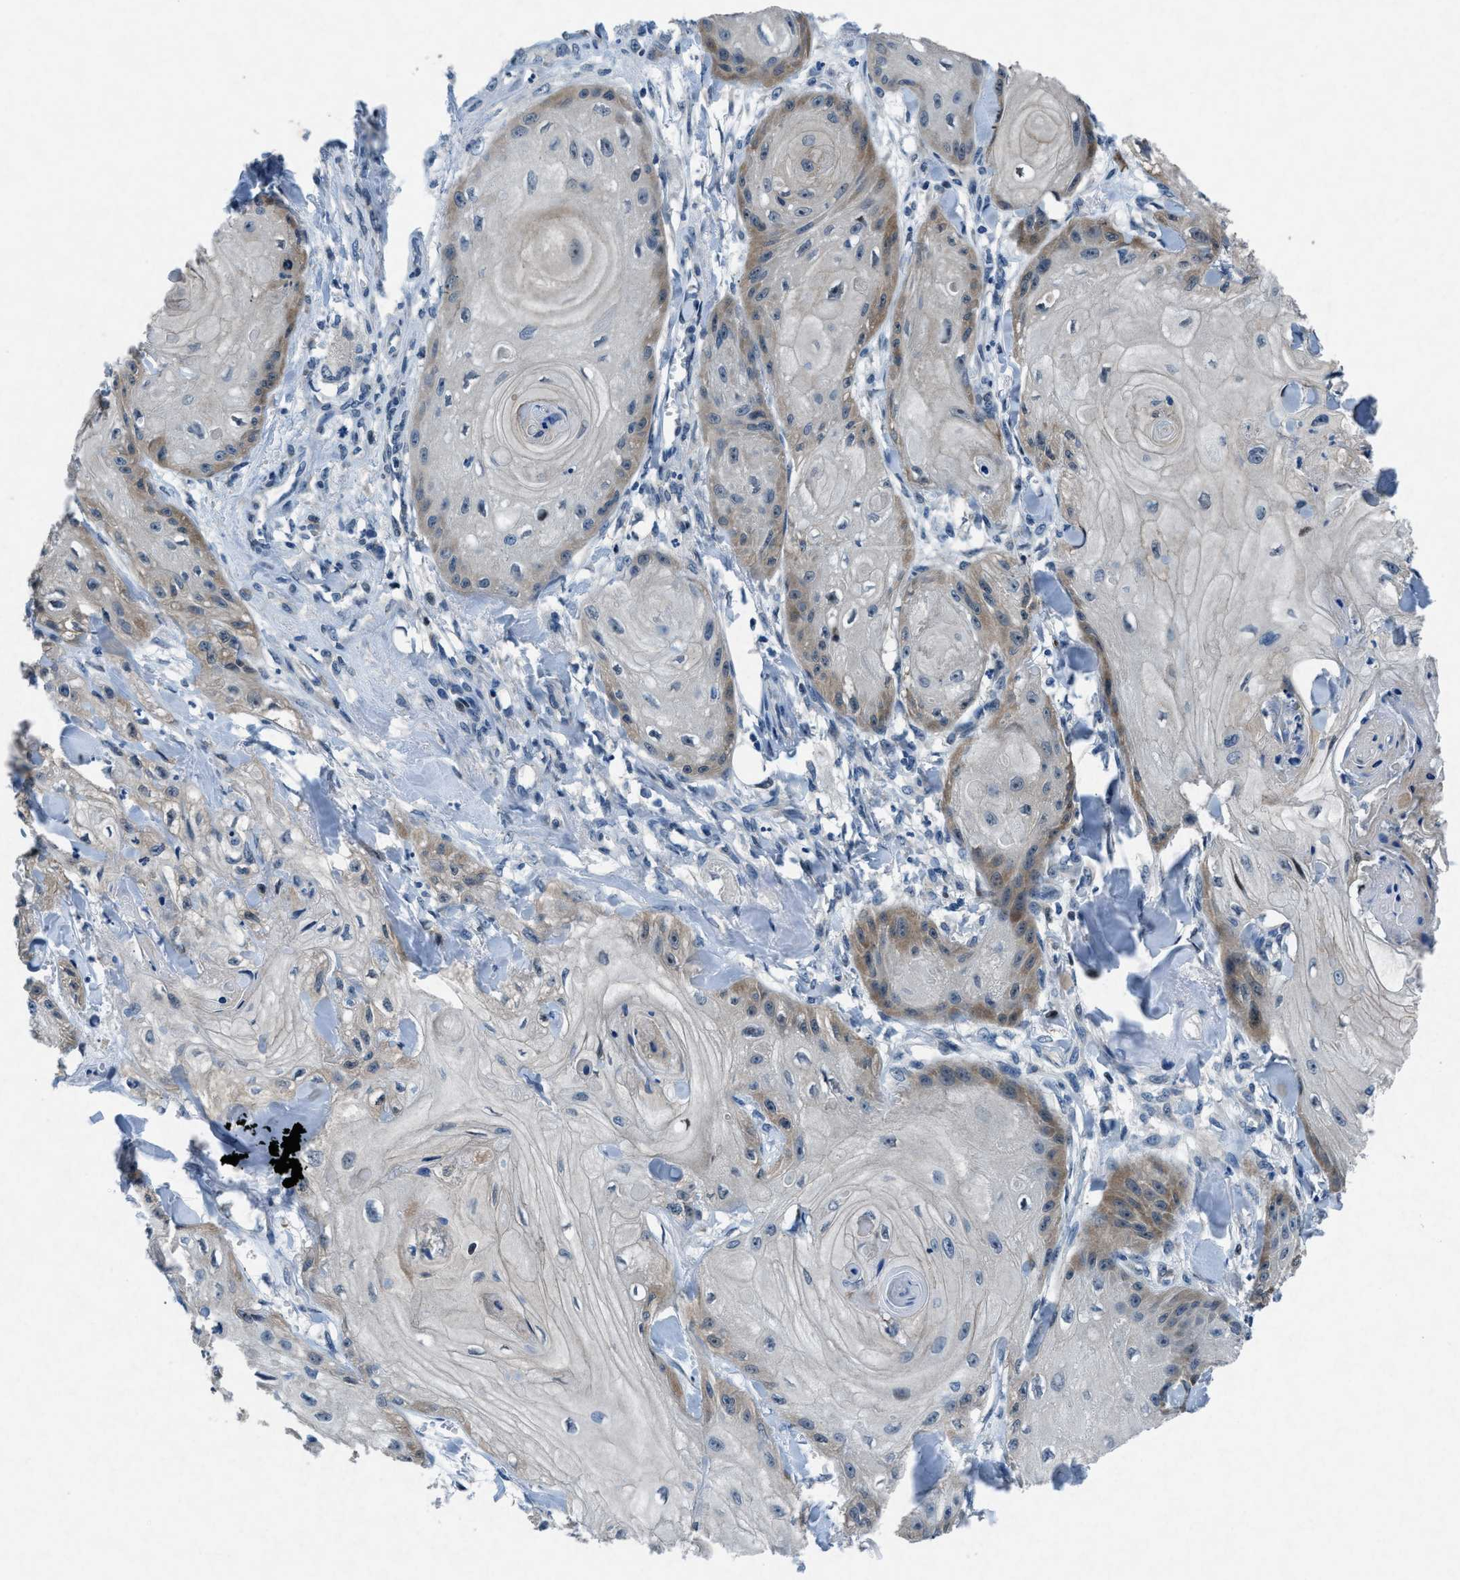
{"staining": {"intensity": "moderate", "quantity": "<25%", "location": "cytoplasmic/membranous"}, "tissue": "skin cancer", "cell_type": "Tumor cells", "image_type": "cancer", "snomed": [{"axis": "morphology", "description": "Squamous cell carcinoma, NOS"}, {"axis": "topography", "description": "Skin"}], "caption": "An image showing moderate cytoplasmic/membranous expression in approximately <25% of tumor cells in squamous cell carcinoma (skin), as visualized by brown immunohistochemical staining.", "gene": "PHLDA1", "patient": {"sex": "male", "age": 74}}